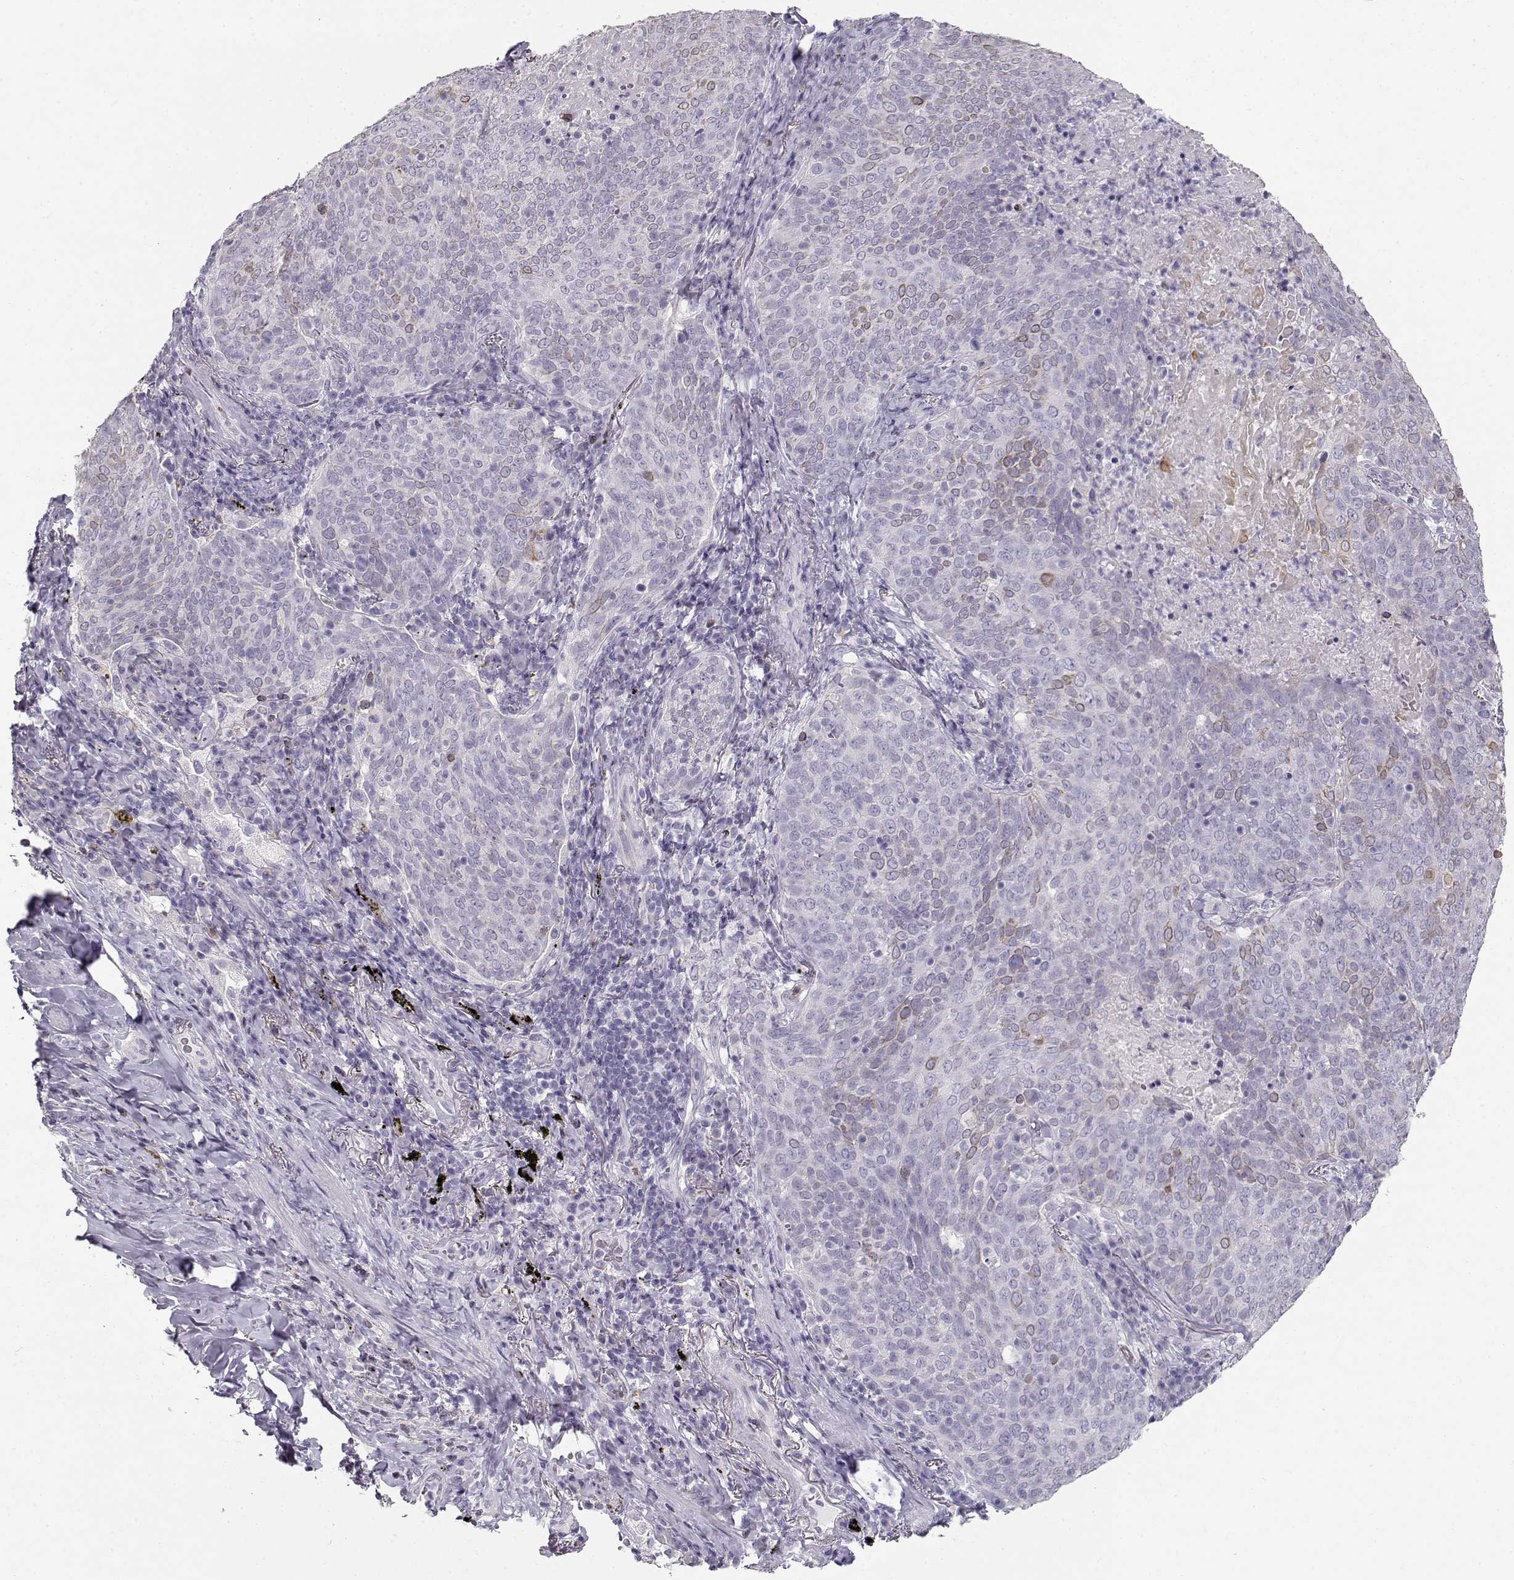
{"staining": {"intensity": "moderate", "quantity": "<25%", "location": "cytoplasmic/membranous"}, "tissue": "lung cancer", "cell_type": "Tumor cells", "image_type": "cancer", "snomed": [{"axis": "morphology", "description": "Squamous cell carcinoma, NOS"}, {"axis": "topography", "description": "Lung"}], "caption": "This histopathology image shows lung squamous cell carcinoma stained with immunohistochemistry to label a protein in brown. The cytoplasmic/membranous of tumor cells show moderate positivity for the protein. Nuclei are counter-stained blue.", "gene": "NUTM1", "patient": {"sex": "male", "age": 82}}